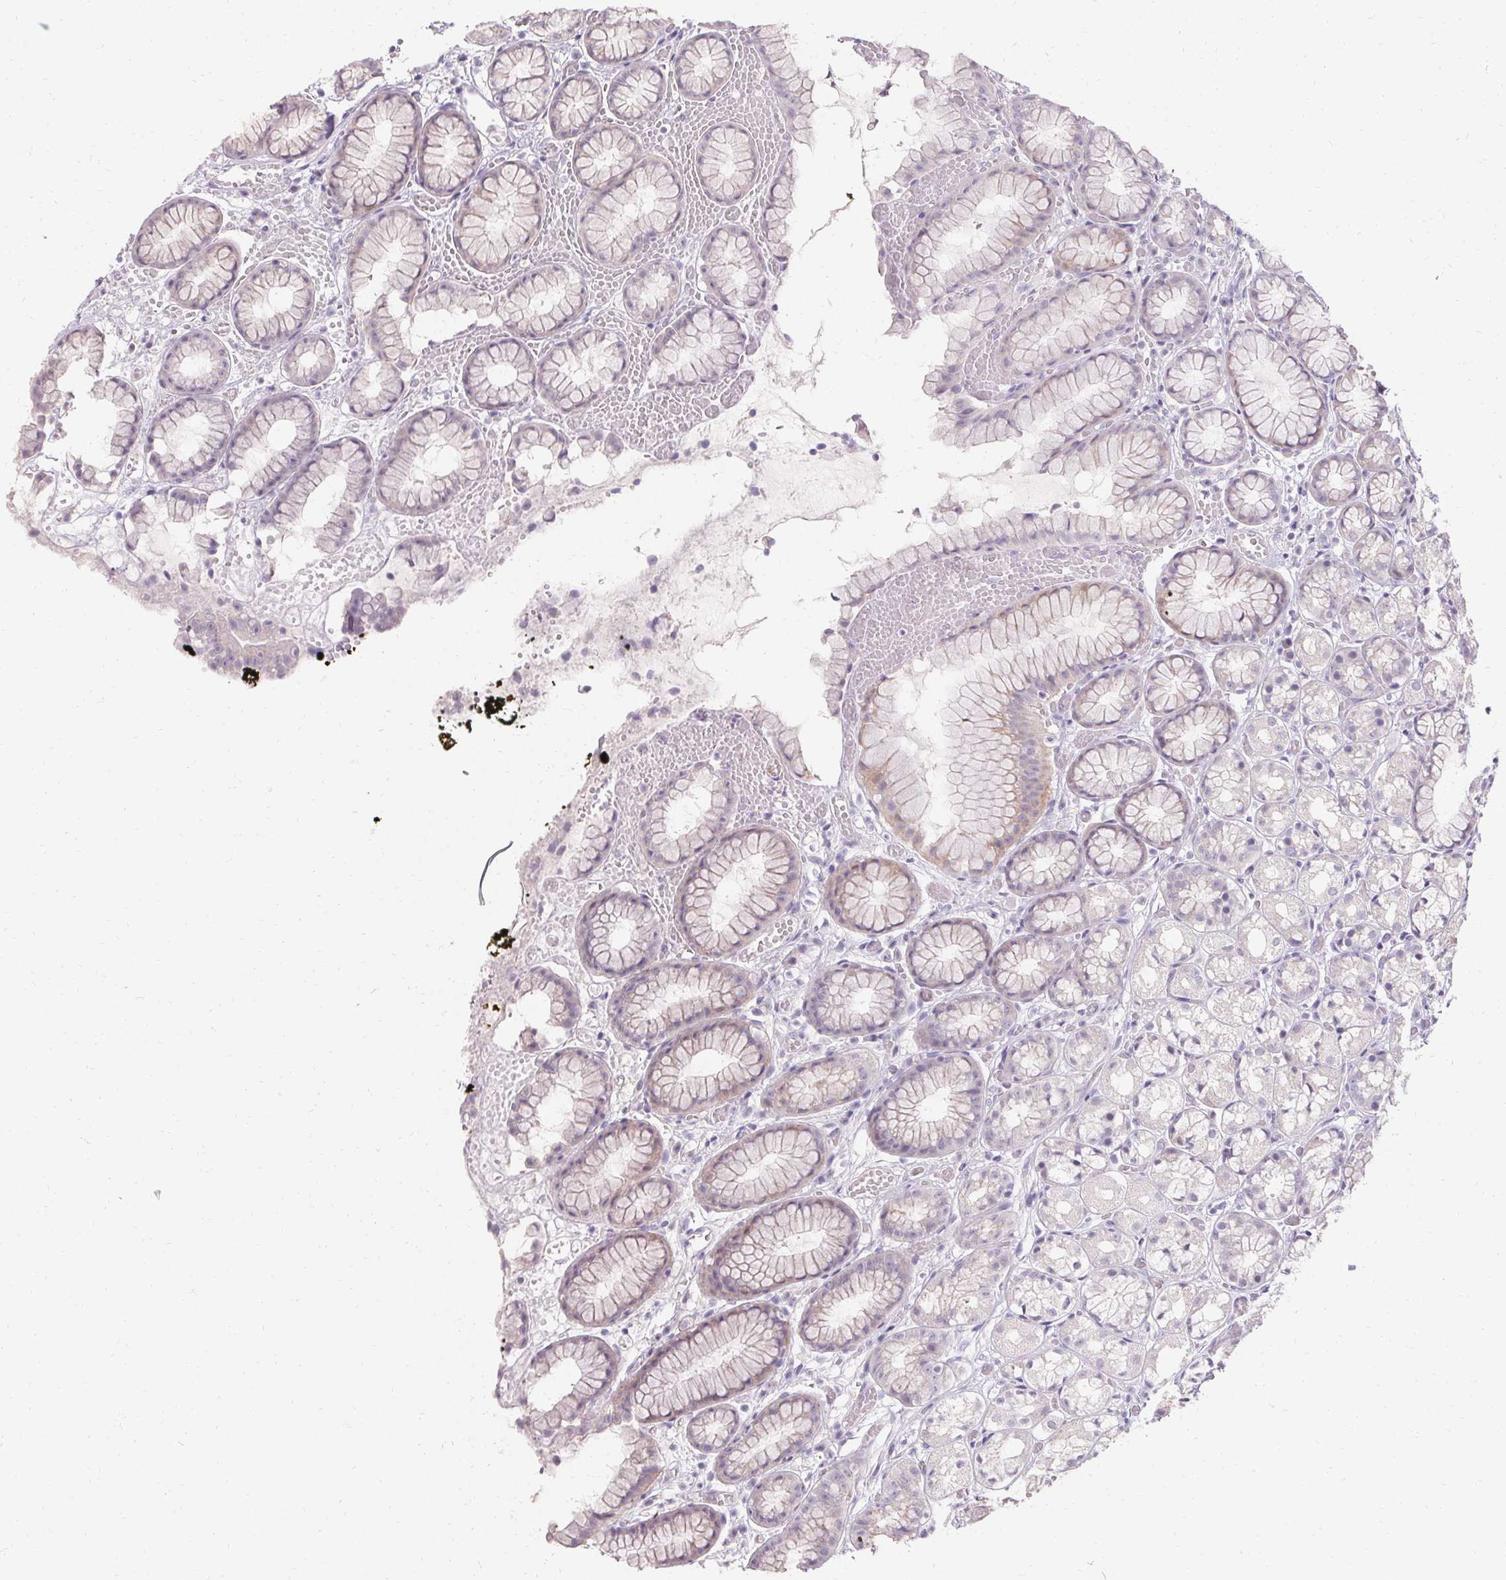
{"staining": {"intensity": "moderate", "quantity": "<25%", "location": "cytoplasmic/membranous"}, "tissue": "stomach", "cell_type": "Glandular cells", "image_type": "normal", "snomed": [{"axis": "morphology", "description": "Normal tissue, NOS"}, {"axis": "topography", "description": "Smooth muscle"}, {"axis": "topography", "description": "Stomach"}], "caption": "Human stomach stained with a brown dye displays moderate cytoplasmic/membranous positive positivity in approximately <25% of glandular cells.", "gene": "HSD17B3", "patient": {"sex": "male", "age": 70}}